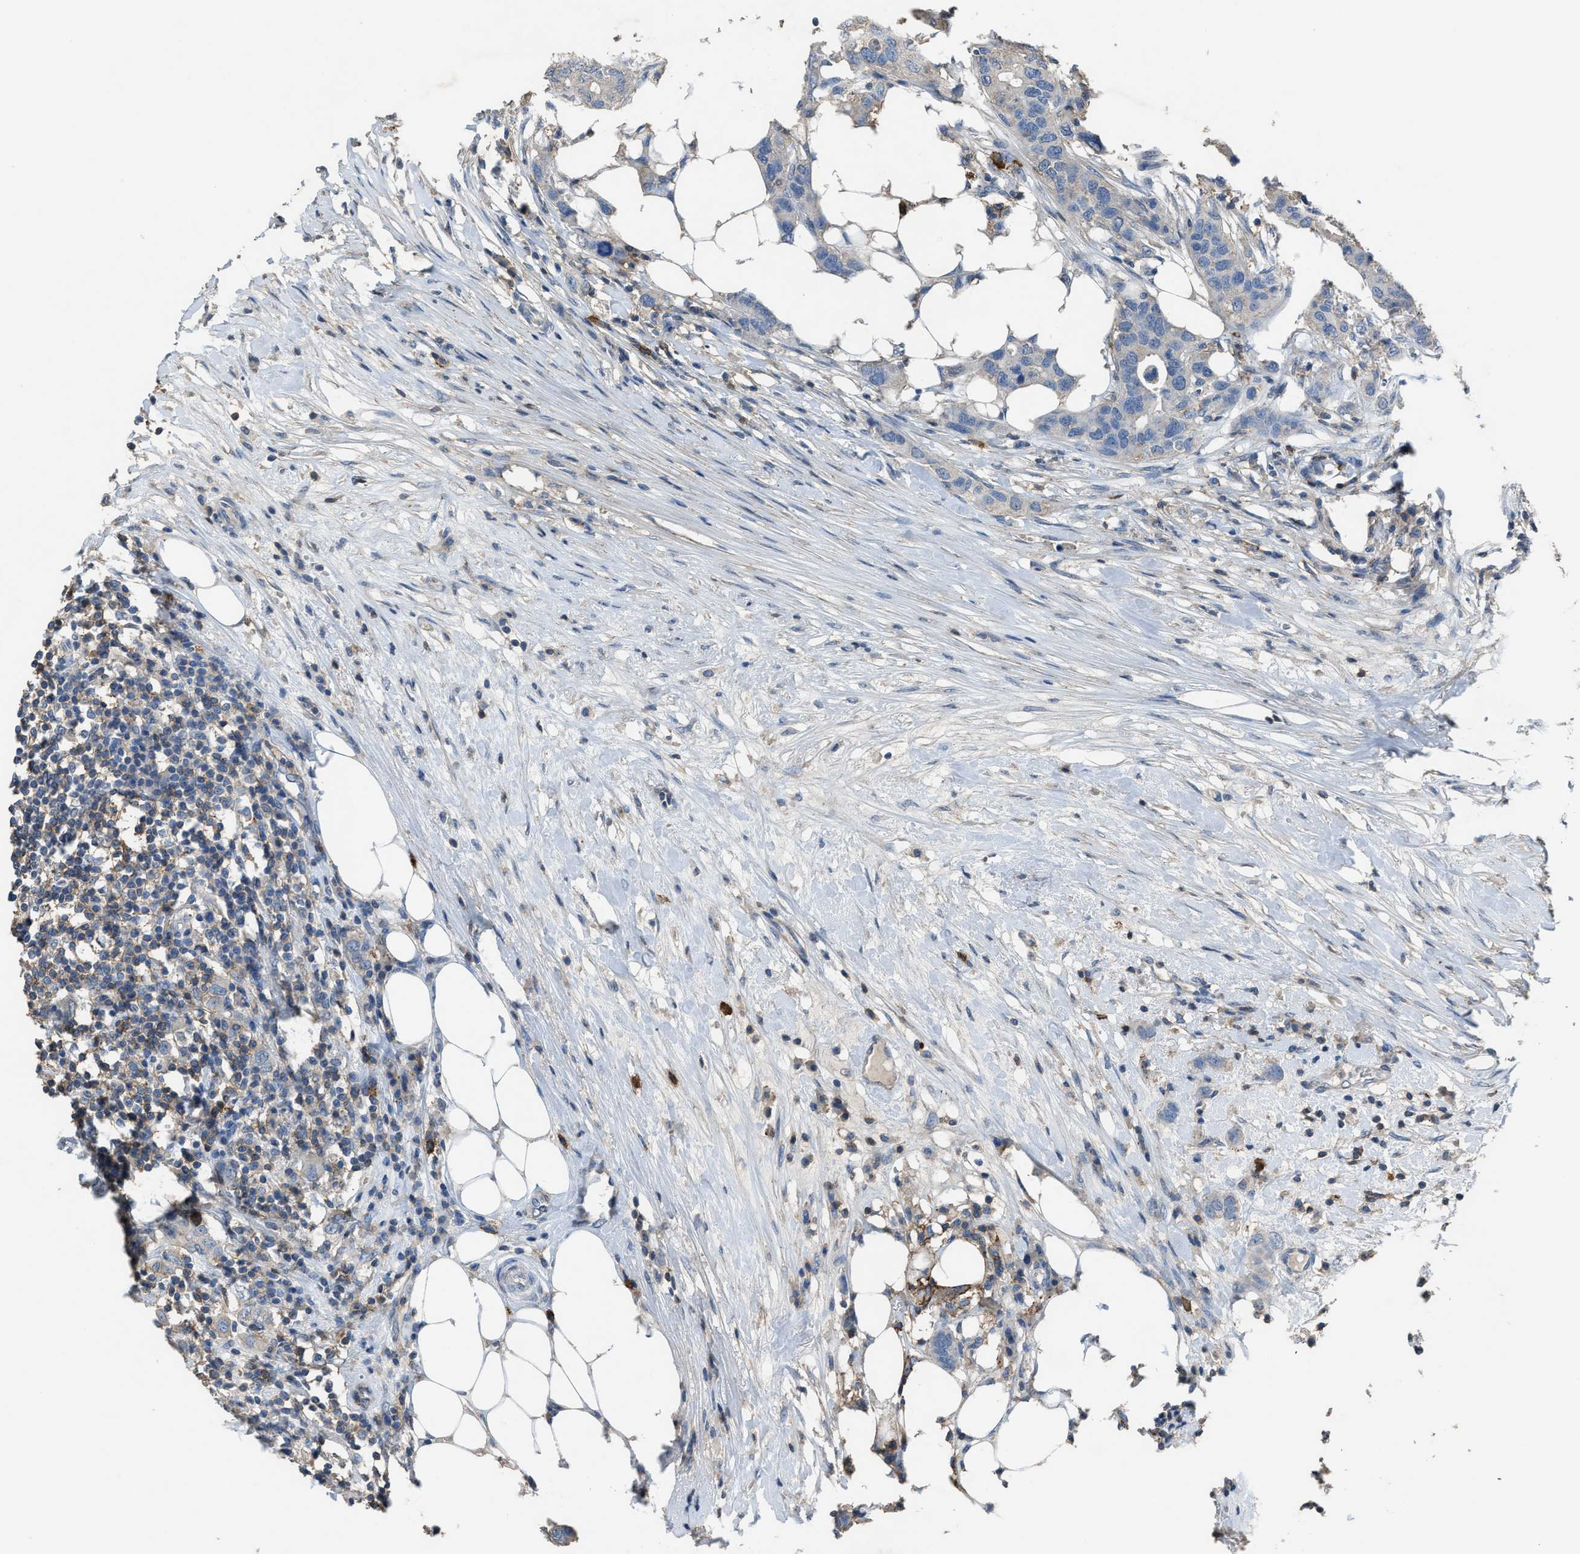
{"staining": {"intensity": "negative", "quantity": "none", "location": "none"}, "tissue": "breast cancer", "cell_type": "Tumor cells", "image_type": "cancer", "snomed": [{"axis": "morphology", "description": "Duct carcinoma"}, {"axis": "topography", "description": "Breast"}], "caption": "A histopathology image of human breast cancer (intraductal carcinoma) is negative for staining in tumor cells.", "gene": "OR51E1", "patient": {"sex": "female", "age": 50}}